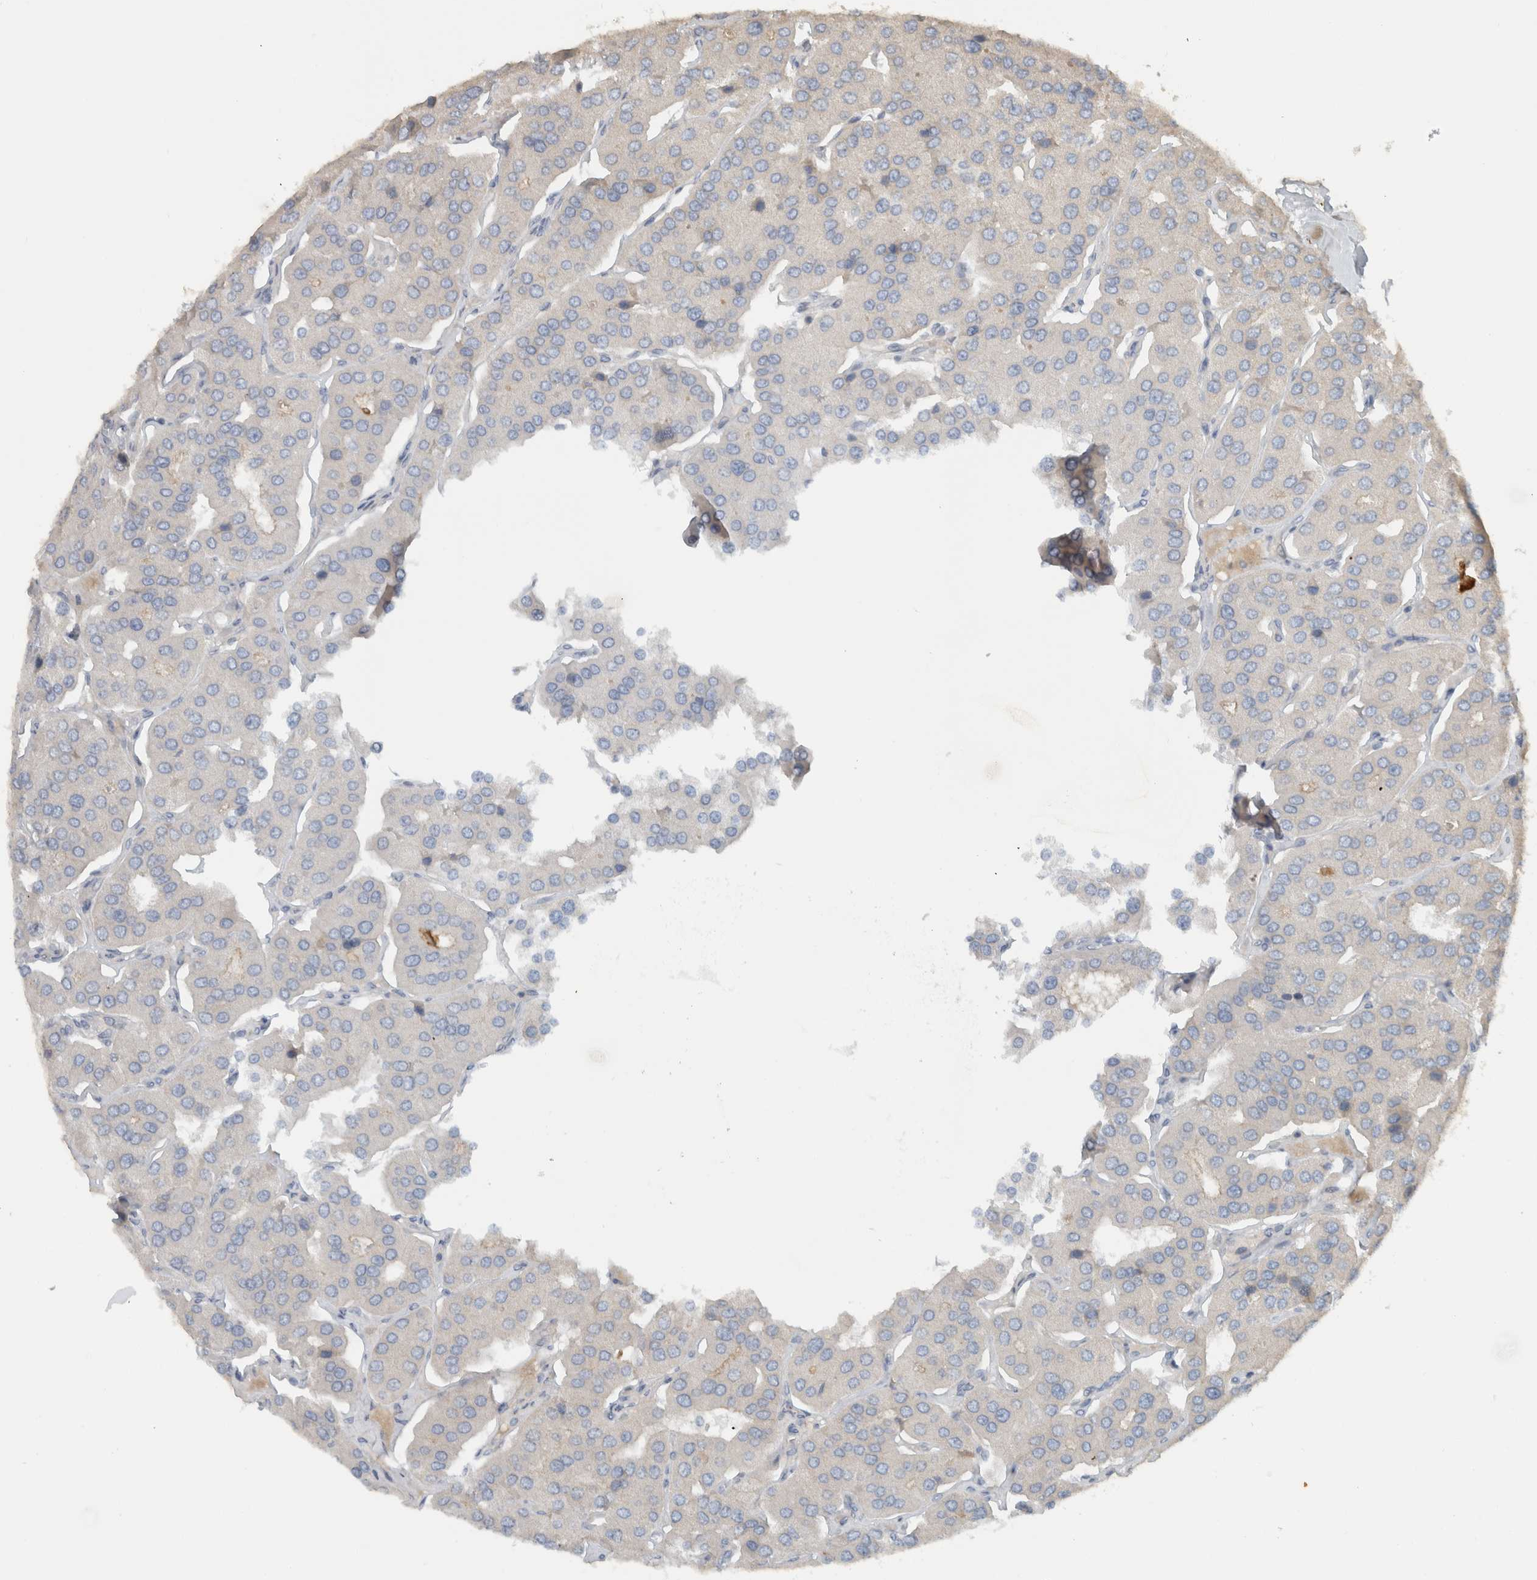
{"staining": {"intensity": "negative", "quantity": "none", "location": "none"}, "tissue": "parathyroid gland", "cell_type": "Glandular cells", "image_type": "normal", "snomed": [{"axis": "morphology", "description": "Normal tissue, NOS"}, {"axis": "morphology", "description": "Adenoma, NOS"}, {"axis": "topography", "description": "Parathyroid gland"}], "caption": "IHC photomicrograph of benign parathyroid gland stained for a protein (brown), which shows no positivity in glandular cells. The staining is performed using DAB (3,3'-diaminobenzidine) brown chromogen with nuclei counter-stained in using hematoxylin.", "gene": "ERCC6L2", "patient": {"sex": "female", "age": 86}}